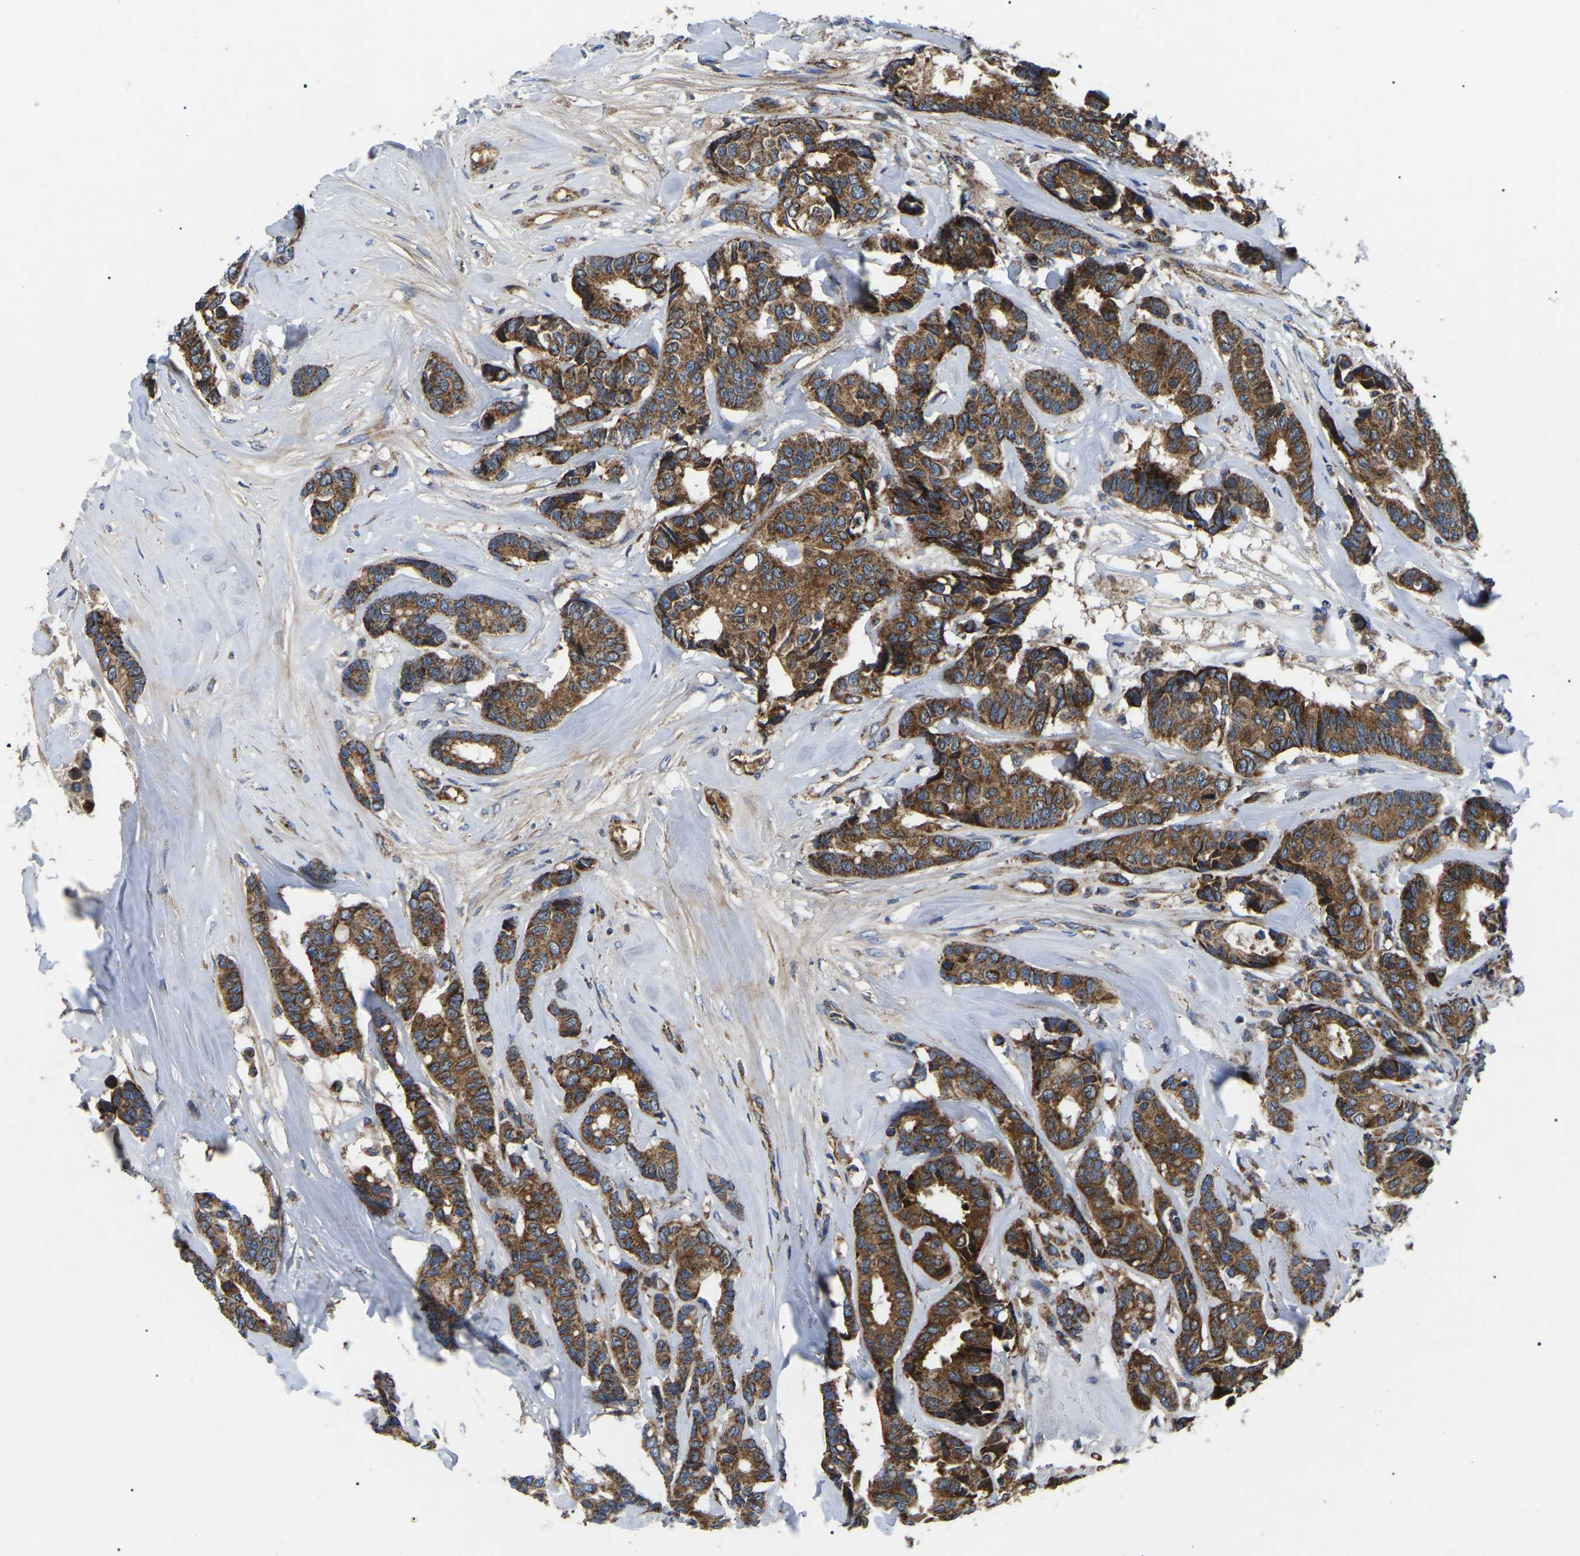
{"staining": {"intensity": "strong", "quantity": ">75%", "location": "cytoplasmic/membranous"}, "tissue": "breast cancer", "cell_type": "Tumor cells", "image_type": "cancer", "snomed": [{"axis": "morphology", "description": "Duct carcinoma"}, {"axis": "topography", "description": "Breast"}], "caption": "Breast intraductal carcinoma stained for a protein demonstrates strong cytoplasmic/membranous positivity in tumor cells. The staining is performed using DAB (3,3'-diaminobenzidine) brown chromogen to label protein expression. The nuclei are counter-stained blue using hematoxylin.", "gene": "PPM1E", "patient": {"sex": "female", "age": 87}}